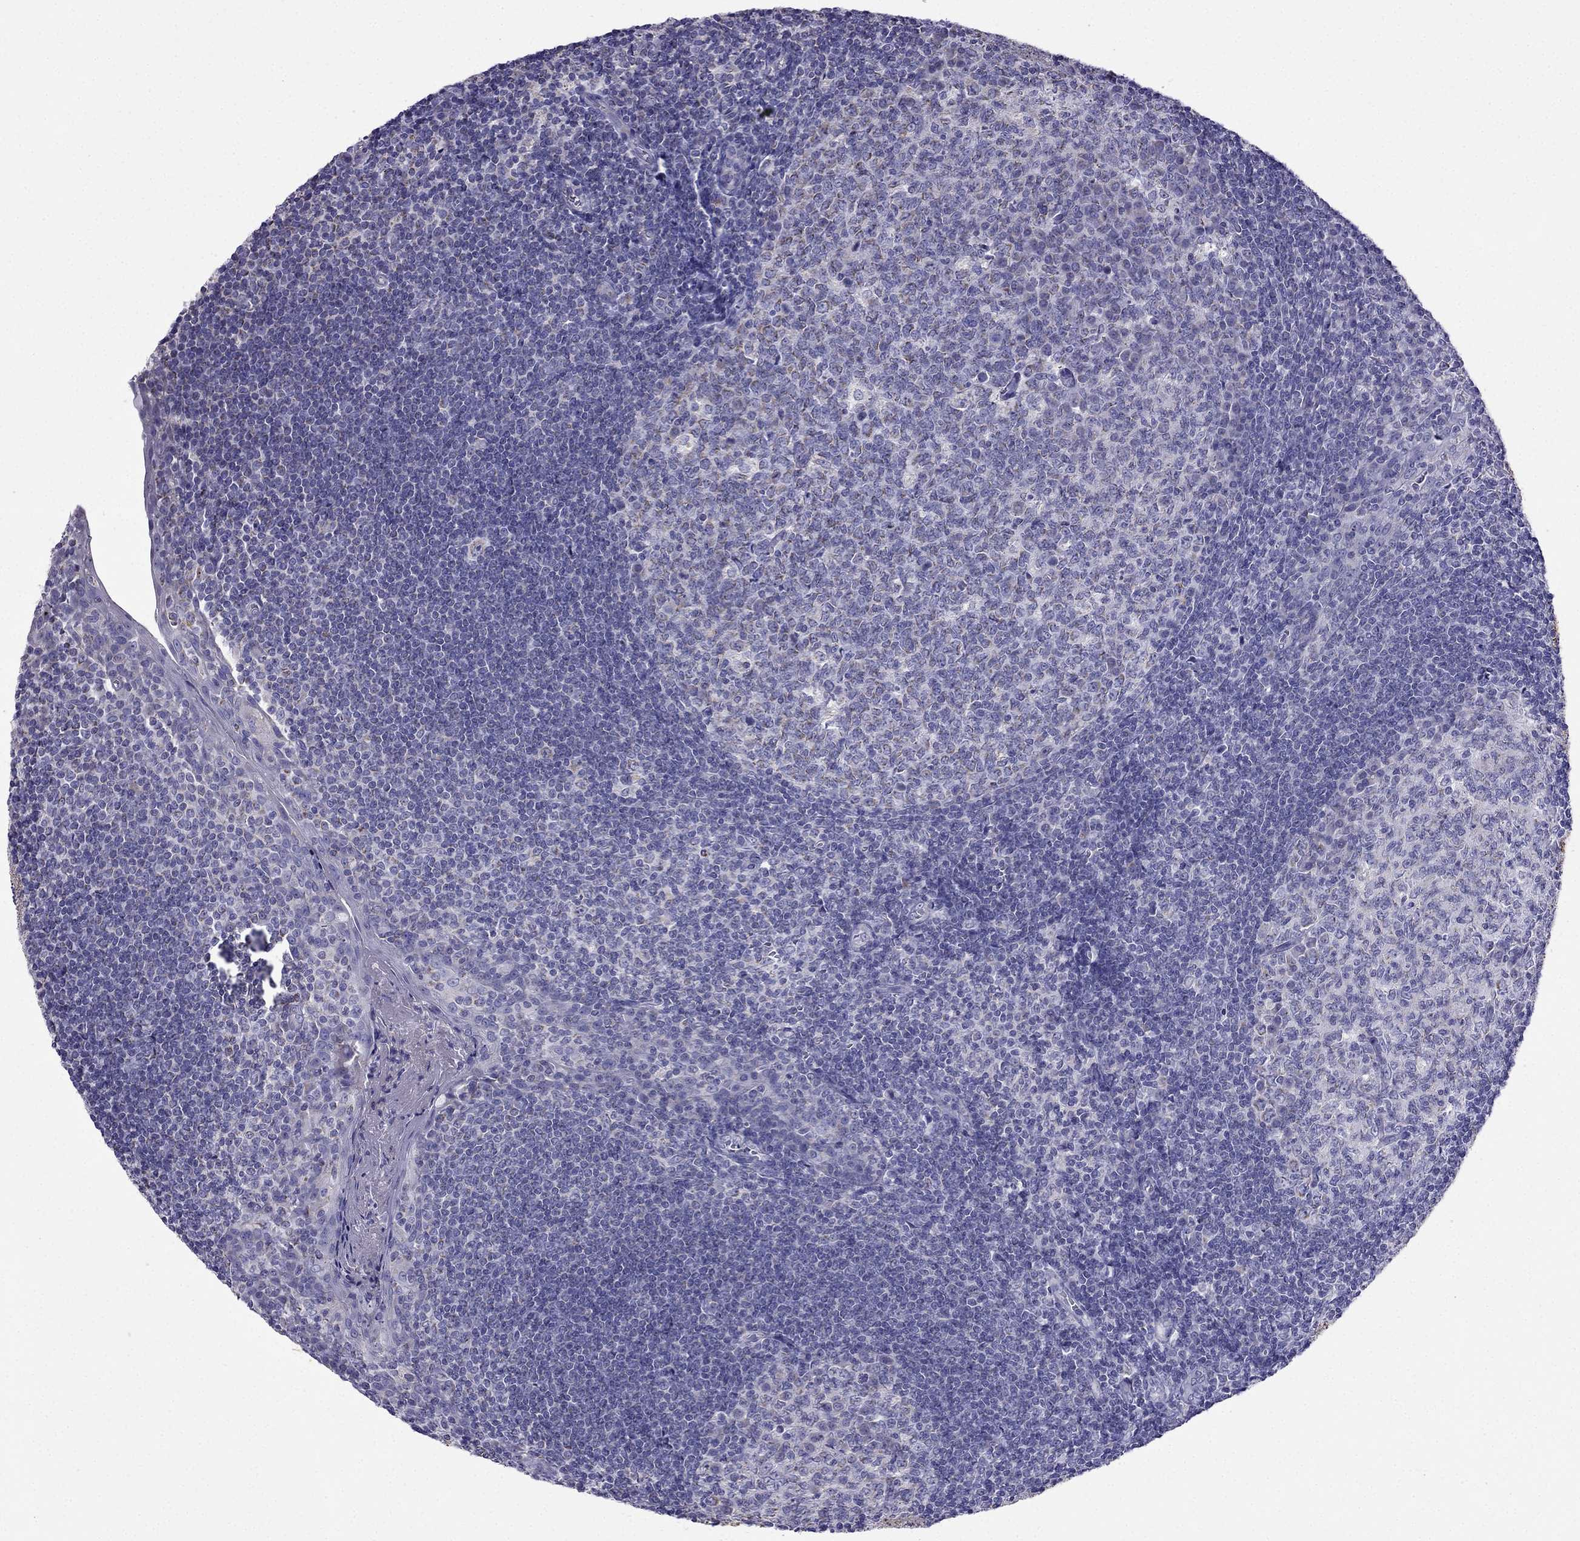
{"staining": {"intensity": "weak", "quantity": "<25%", "location": "cytoplasmic/membranous"}, "tissue": "tonsil", "cell_type": "Germinal center cells", "image_type": "normal", "snomed": [{"axis": "morphology", "description": "Normal tissue, NOS"}, {"axis": "topography", "description": "Tonsil"}], "caption": "This is an IHC micrograph of benign human tonsil. There is no staining in germinal center cells.", "gene": "DSC1", "patient": {"sex": "female", "age": 13}}